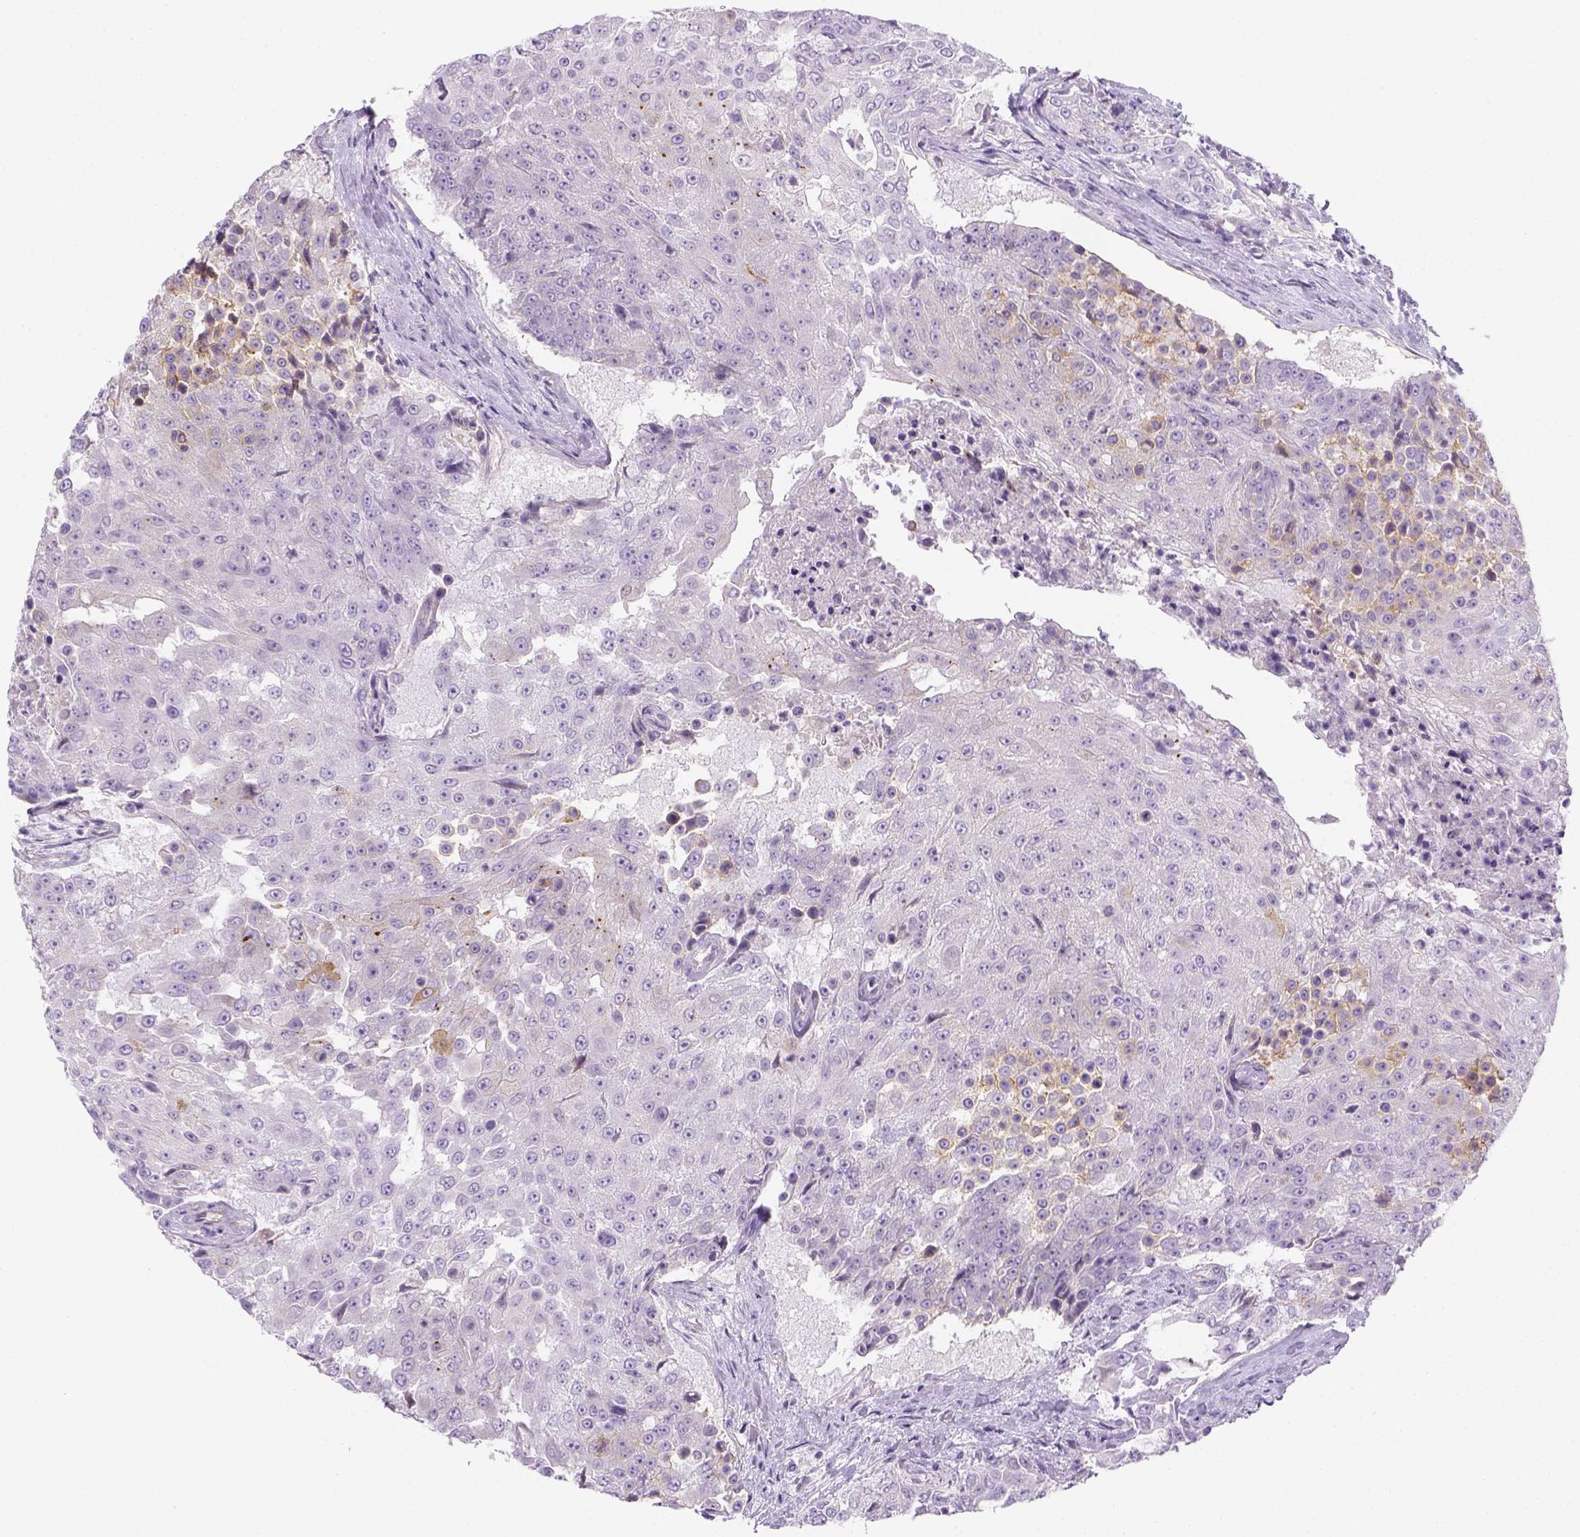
{"staining": {"intensity": "negative", "quantity": "none", "location": "none"}, "tissue": "urothelial cancer", "cell_type": "Tumor cells", "image_type": "cancer", "snomed": [{"axis": "morphology", "description": "Urothelial carcinoma, High grade"}, {"axis": "topography", "description": "Urinary bladder"}], "caption": "A micrograph of human urothelial cancer is negative for staining in tumor cells.", "gene": "CACNB1", "patient": {"sex": "female", "age": 63}}